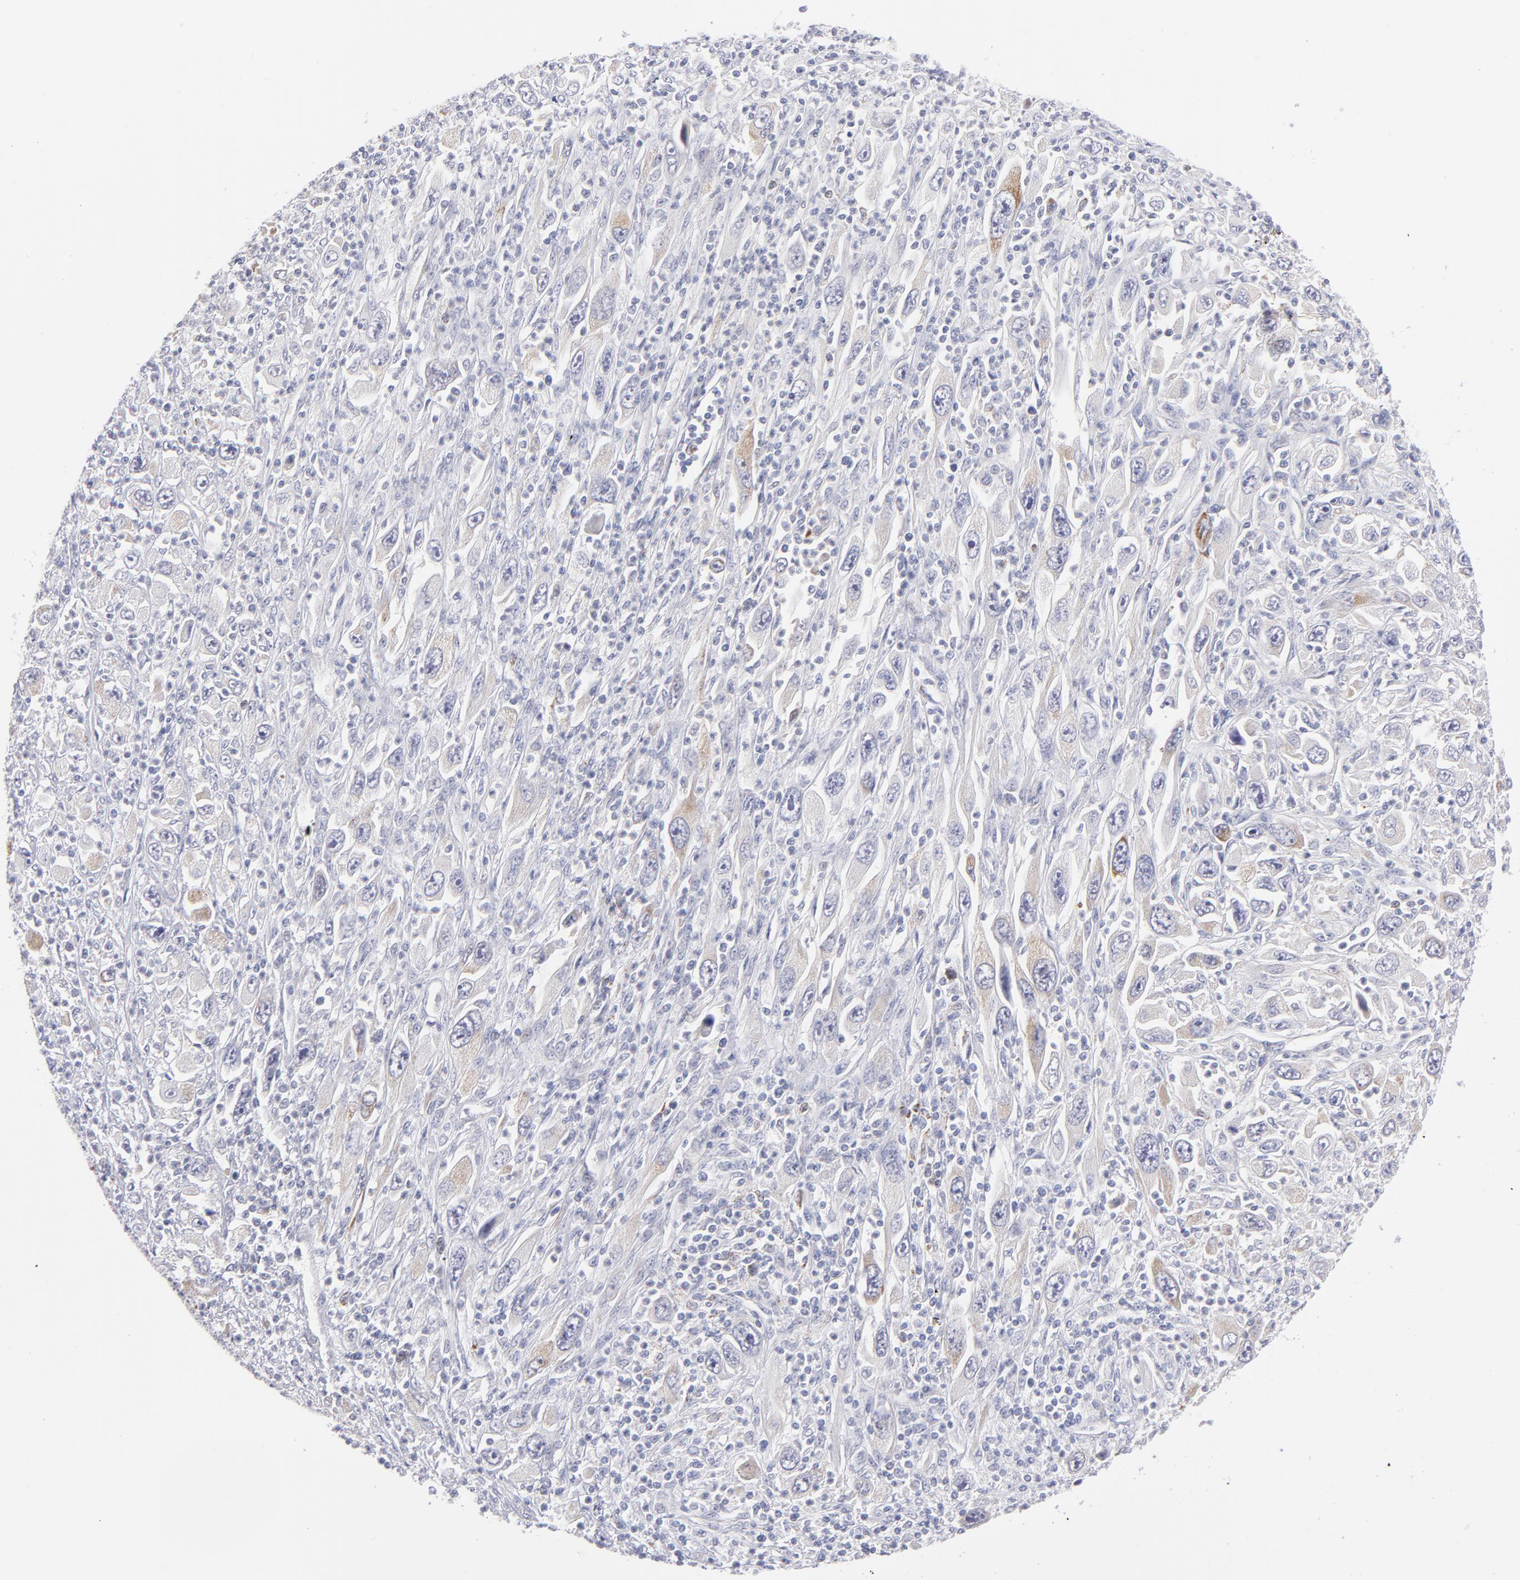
{"staining": {"intensity": "weak", "quantity": "25%-75%", "location": "cytoplasmic/membranous"}, "tissue": "melanoma", "cell_type": "Tumor cells", "image_type": "cancer", "snomed": [{"axis": "morphology", "description": "Malignant melanoma, Metastatic site"}, {"axis": "topography", "description": "Skin"}], "caption": "Immunohistochemical staining of human melanoma displays low levels of weak cytoplasmic/membranous protein staining in about 25%-75% of tumor cells. Using DAB (brown) and hematoxylin (blue) stains, captured at high magnification using brightfield microscopy.", "gene": "MTHFD2", "patient": {"sex": "female", "age": 56}}